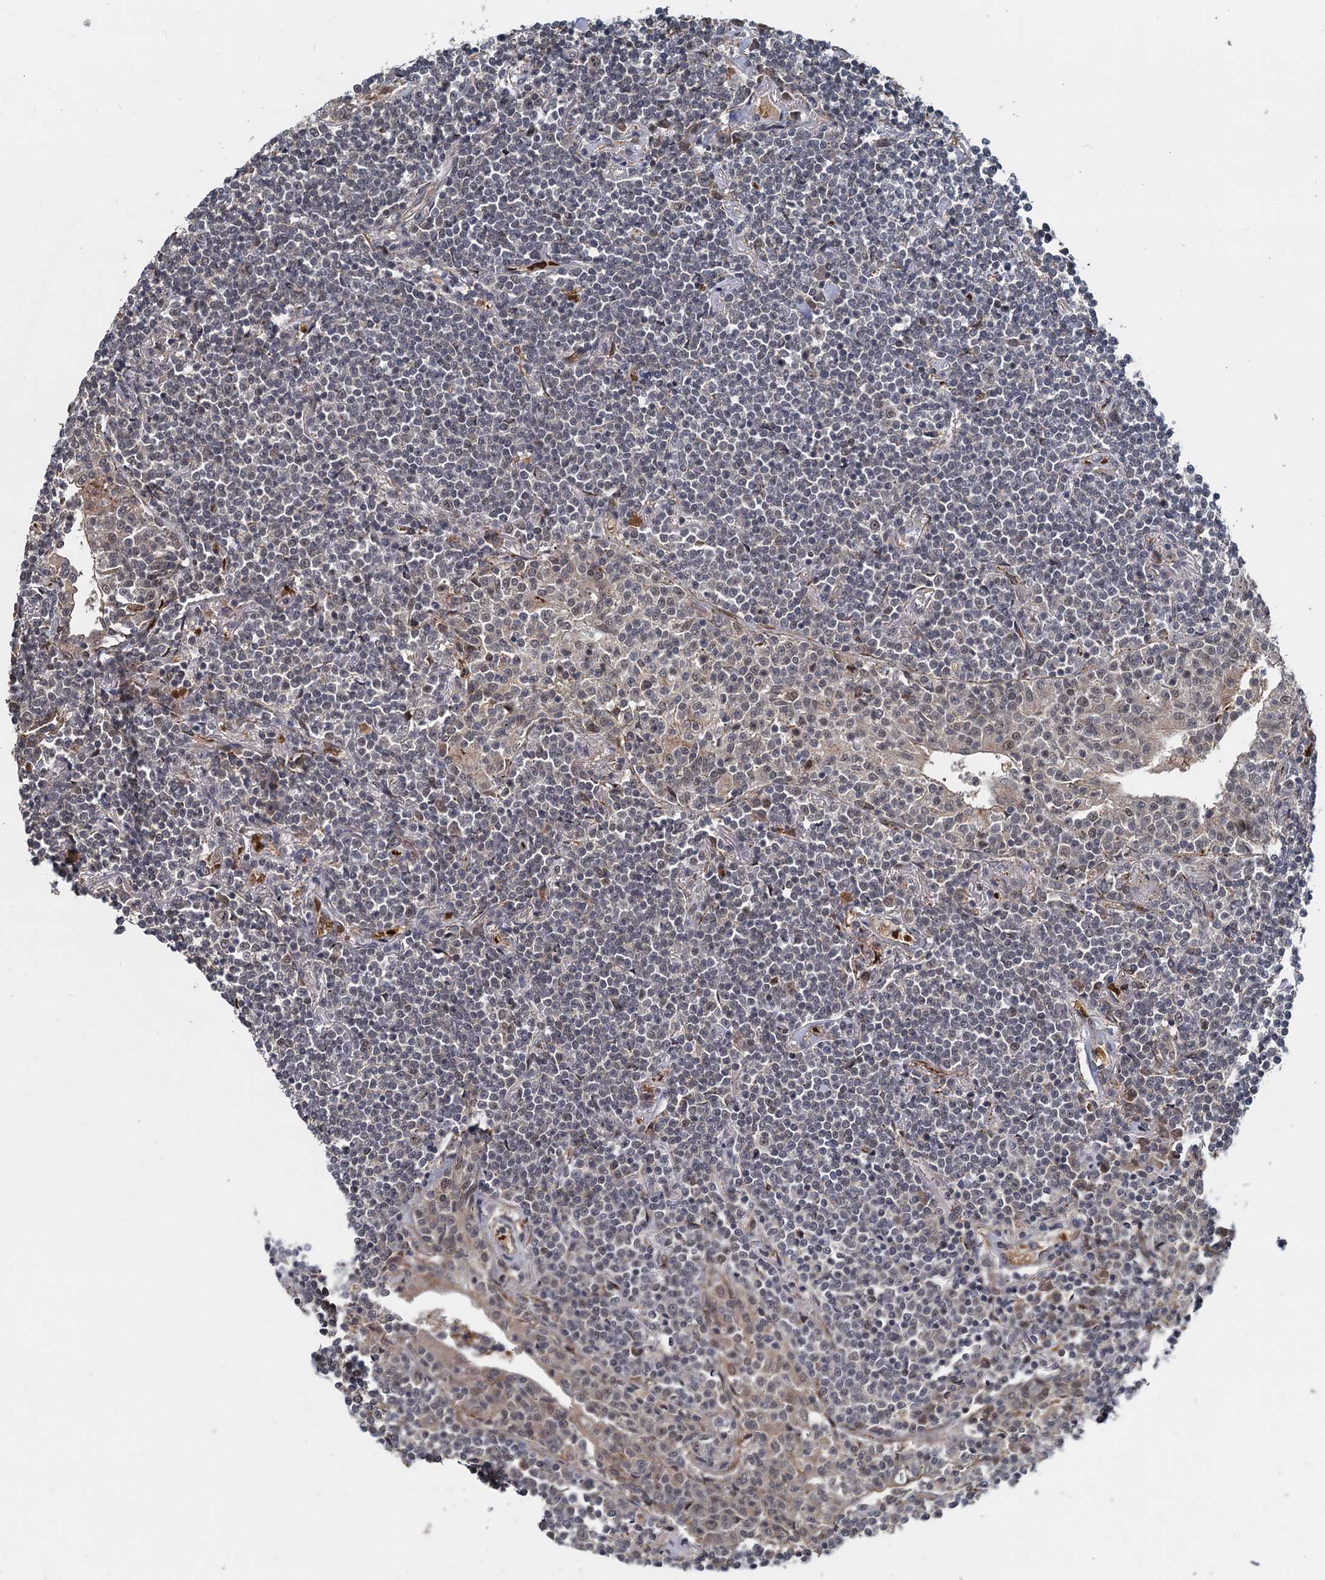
{"staining": {"intensity": "weak", "quantity": "<25%", "location": "nuclear"}, "tissue": "lymphoma", "cell_type": "Tumor cells", "image_type": "cancer", "snomed": [{"axis": "morphology", "description": "Malignant lymphoma, non-Hodgkin's type, Low grade"}, {"axis": "topography", "description": "Lung"}], "caption": "Malignant lymphoma, non-Hodgkin's type (low-grade) was stained to show a protein in brown. There is no significant staining in tumor cells.", "gene": "FANCI", "patient": {"sex": "female", "age": 71}}